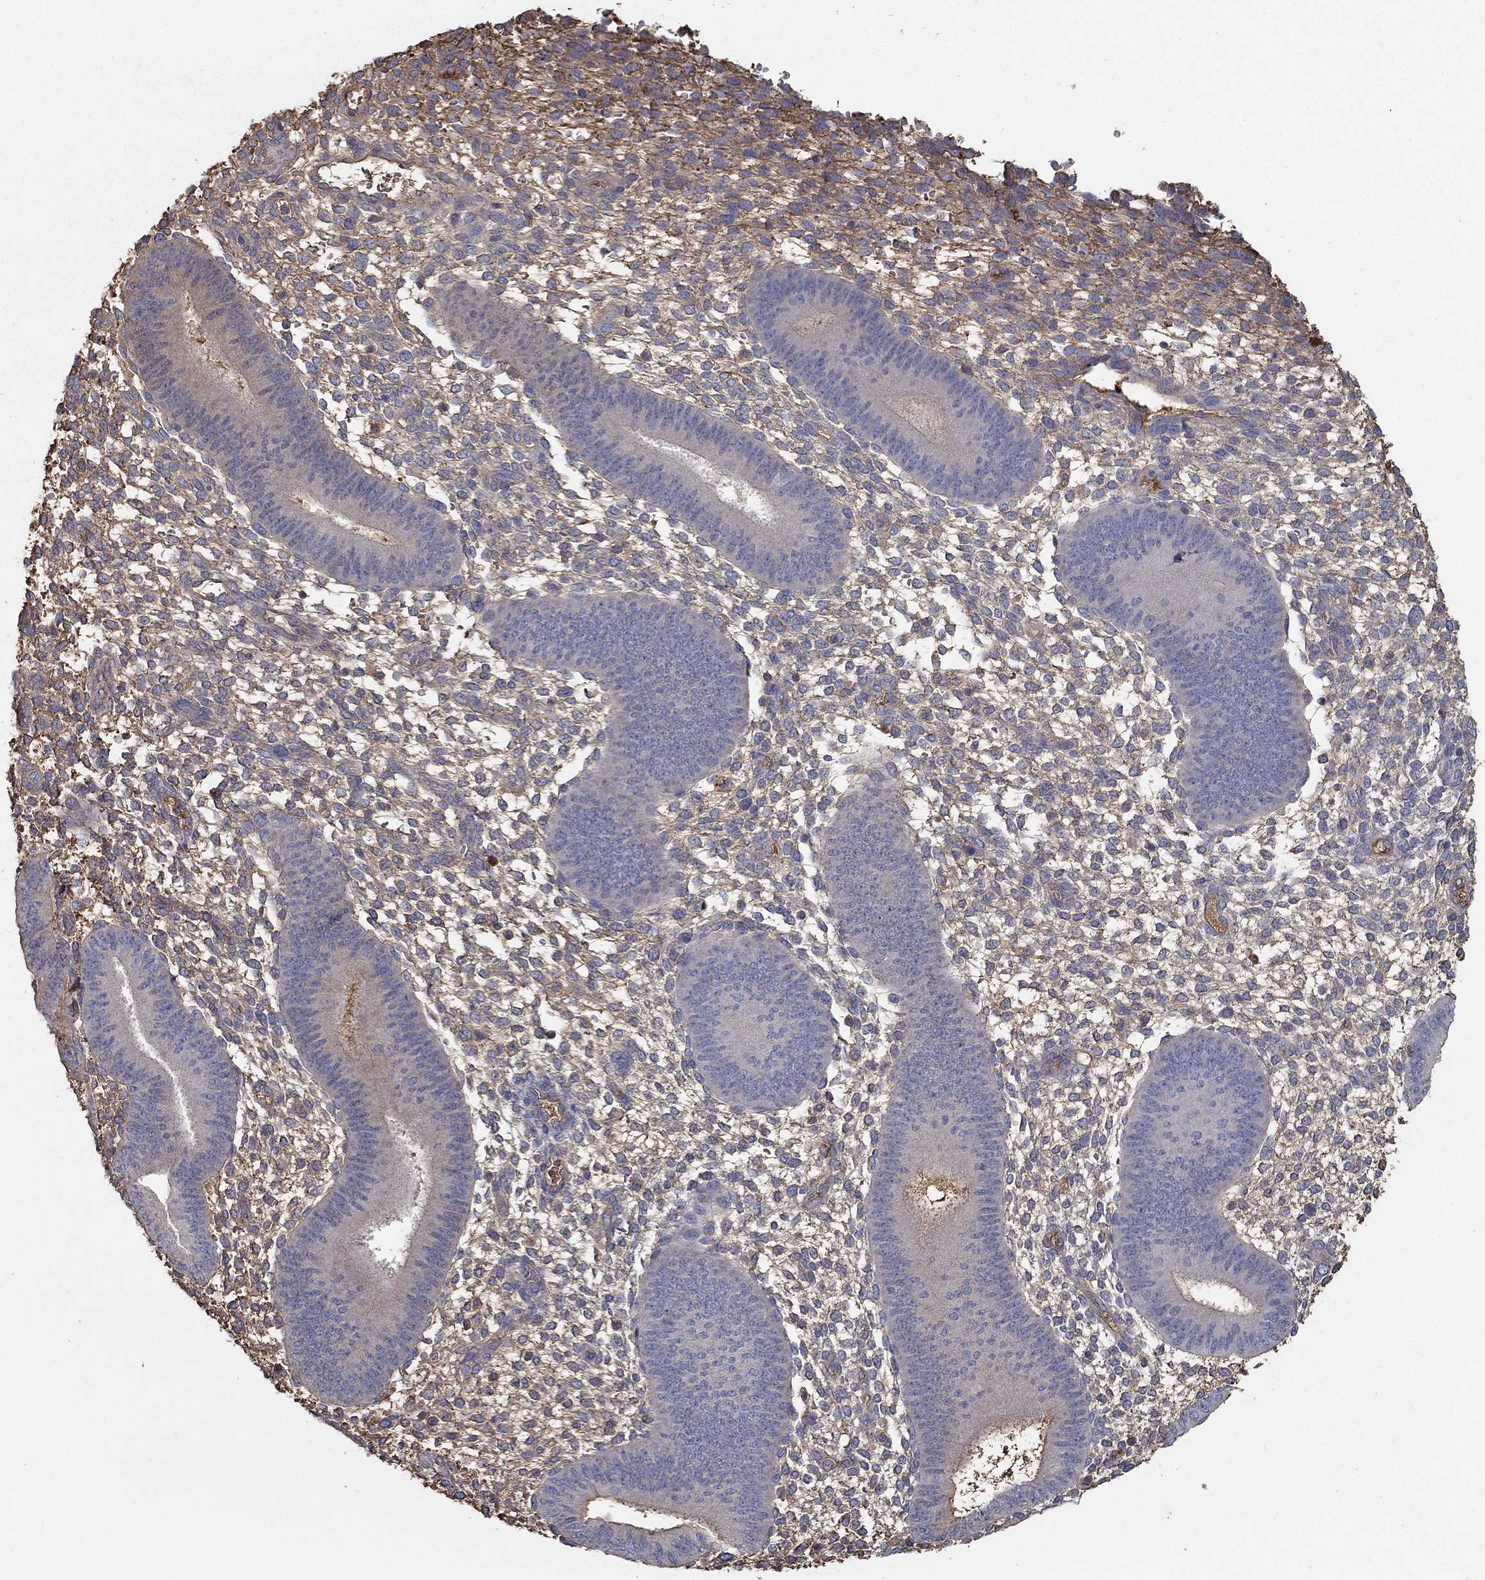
{"staining": {"intensity": "moderate", "quantity": "<25%", "location": "cytoplasmic/membranous"}, "tissue": "endometrium", "cell_type": "Cells in endometrial stroma", "image_type": "normal", "snomed": [{"axis": "morphology", "description": "Normal tissue, NOS"}, {"axis": "topography", "description": "Endometrium"}], "caption": "Moderate cytoplasmic/membranous protein staining is appreciated in about <25% of cells in endometrial stroma in endometrium.", "gene": "IL10", "patient": {"sex": "female", "age": 39}}